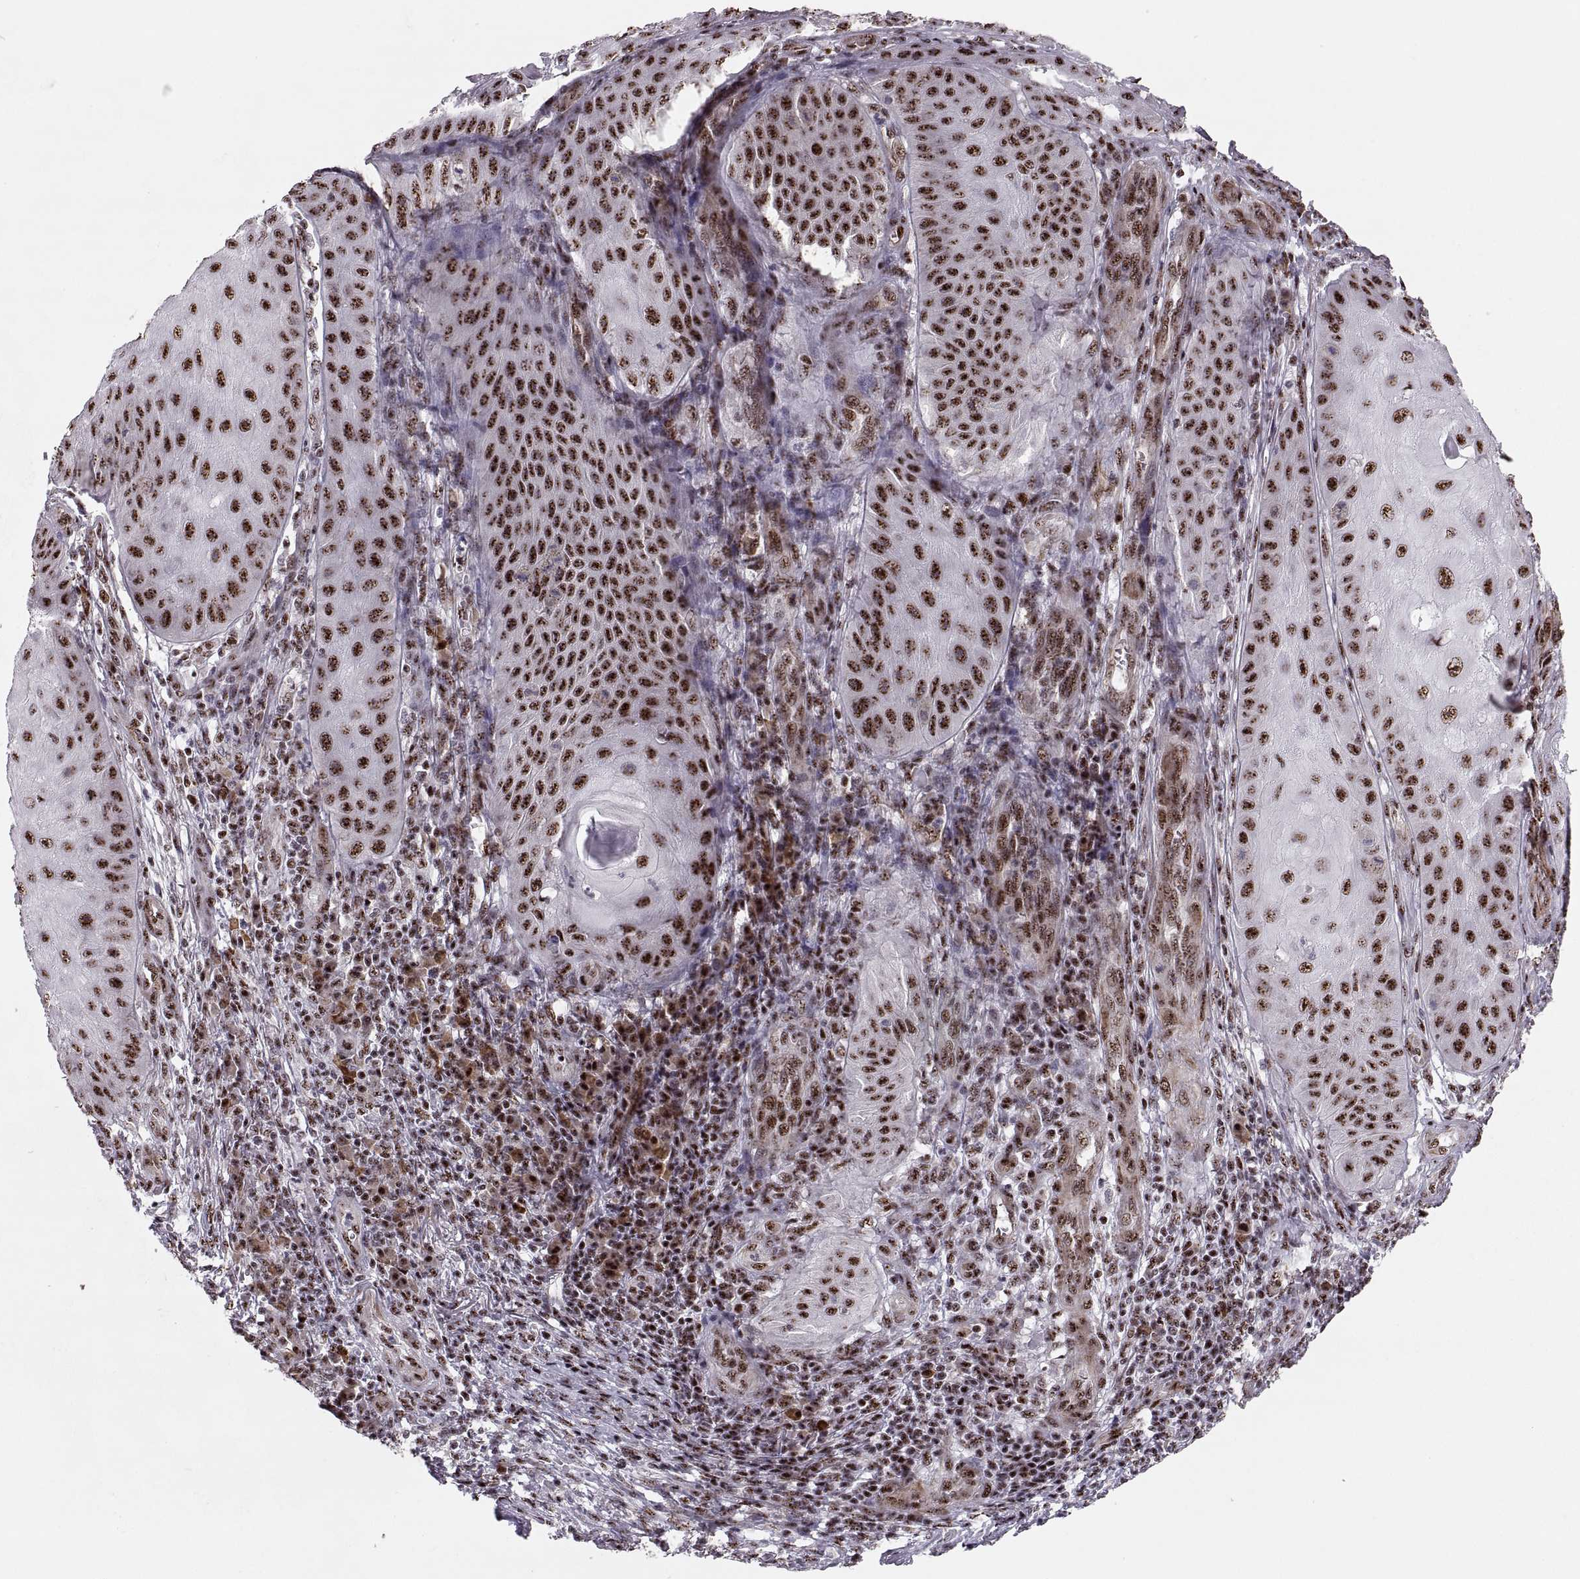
{"staining": {"intensity": "strong", "quantity": ">75%", "location": "nuclear"}, "tissue": "skin cancer", "cell_type": "Tumor cells", "image_type": "cancer", "snomed": [{"axis": "morphology", "description": "Squamous cell carcinoma, NOS"}, {"axis": "topography", "description": "Skin"}], "caption": "Squamous cell carcinoma (skin) stained for a protein (brown) displays strong nuclear positive staining in about >75% of tumor cells.", "gene": "ZCCHC17", "patient": {"sex": "male", "age": 70}}